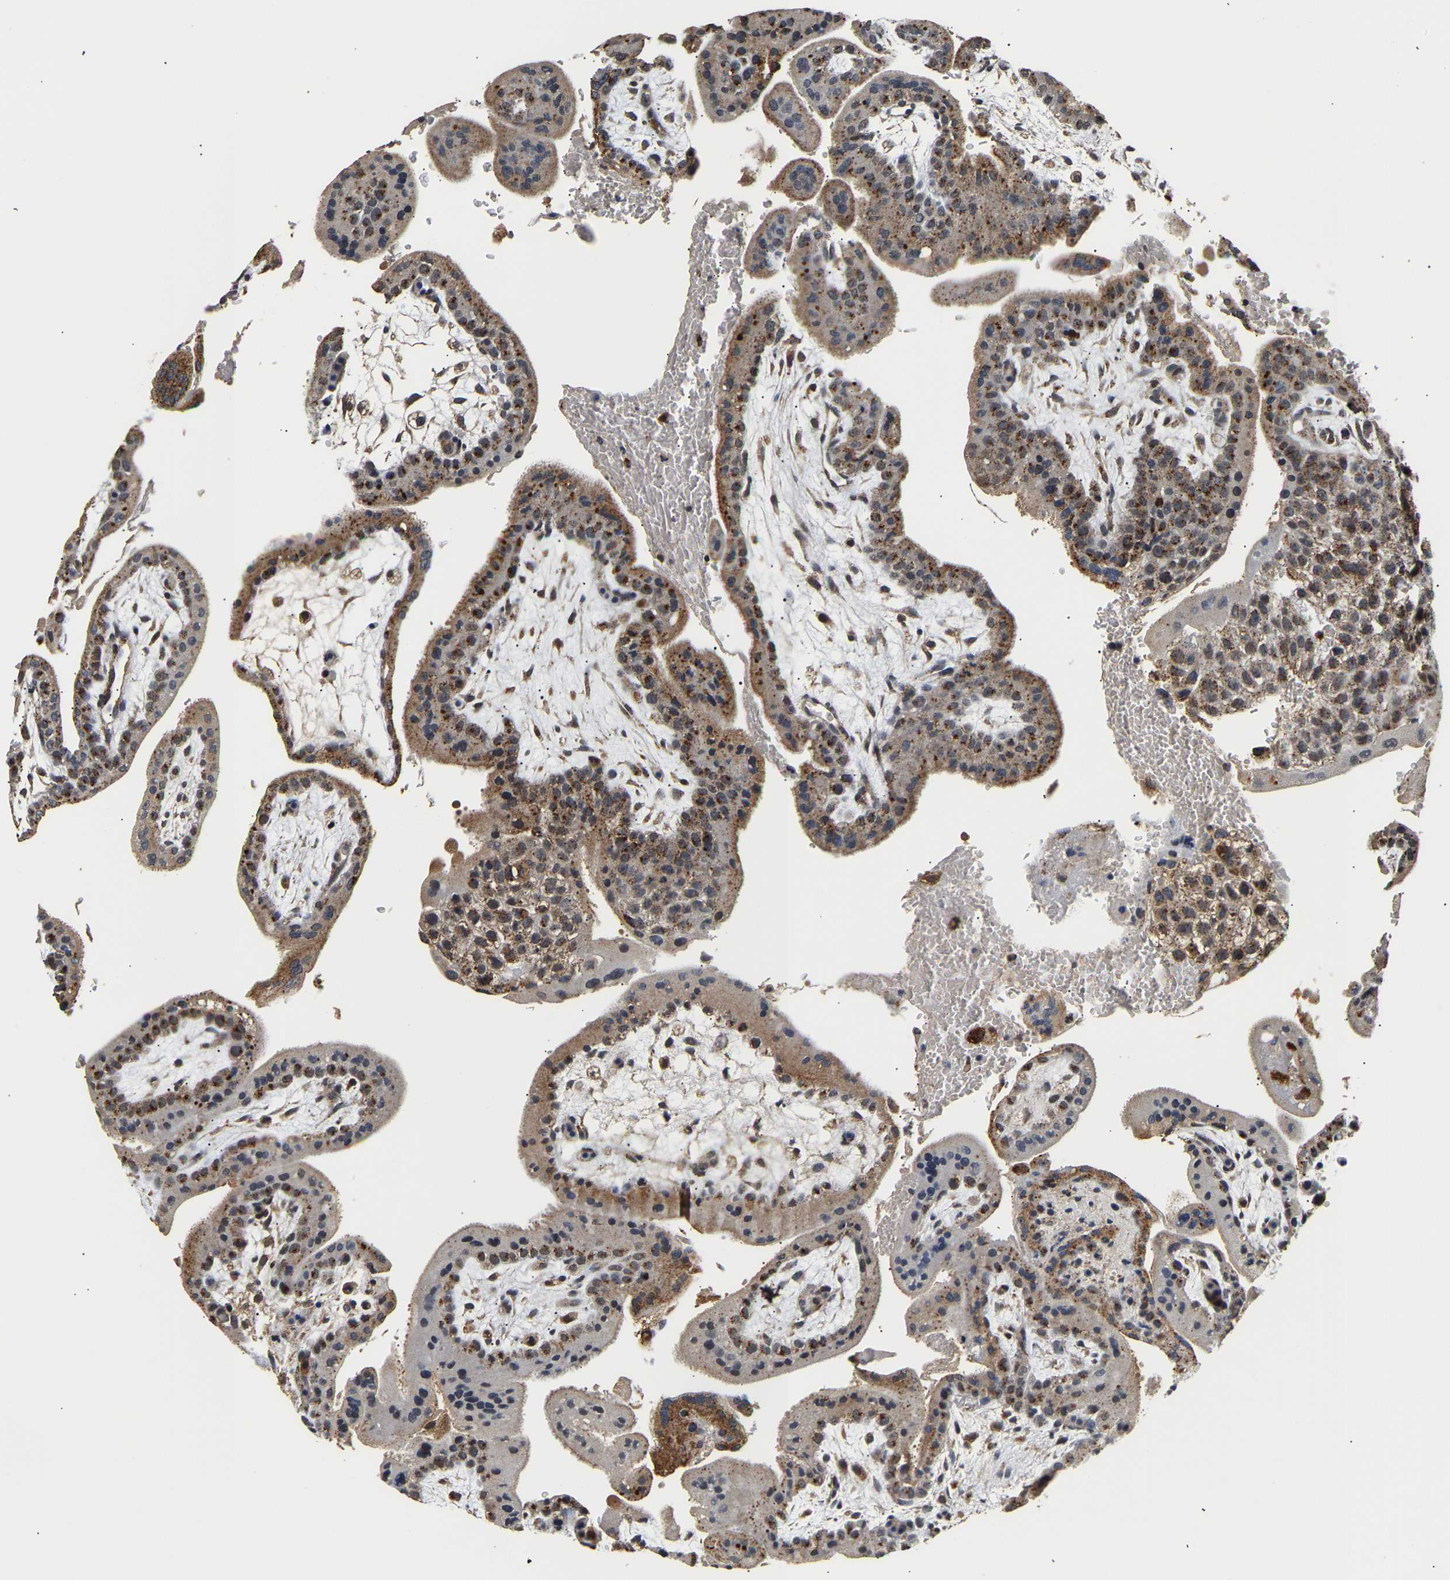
{"staining": {"intensity": "moderate", "quantity": ">75%", "location": "cytoplasmic/membranous"}, "tissue": "placenta", "cell_type": "Decidual cells", "image_type": "normal", "snomed": [{"axis": "morphology", "description": "Normal tissue, NOS"}, {"axis": "topography", "description": "Placenta"}], "caption": "Moderate cytoplasmic/membranous protein expression is identified in approximately >75% of decidual cells in placenta. (IHC, brightfield microscopy, high magnification).", "gene": "SMU1", "patient": {"sex": "female", "age": 35}}